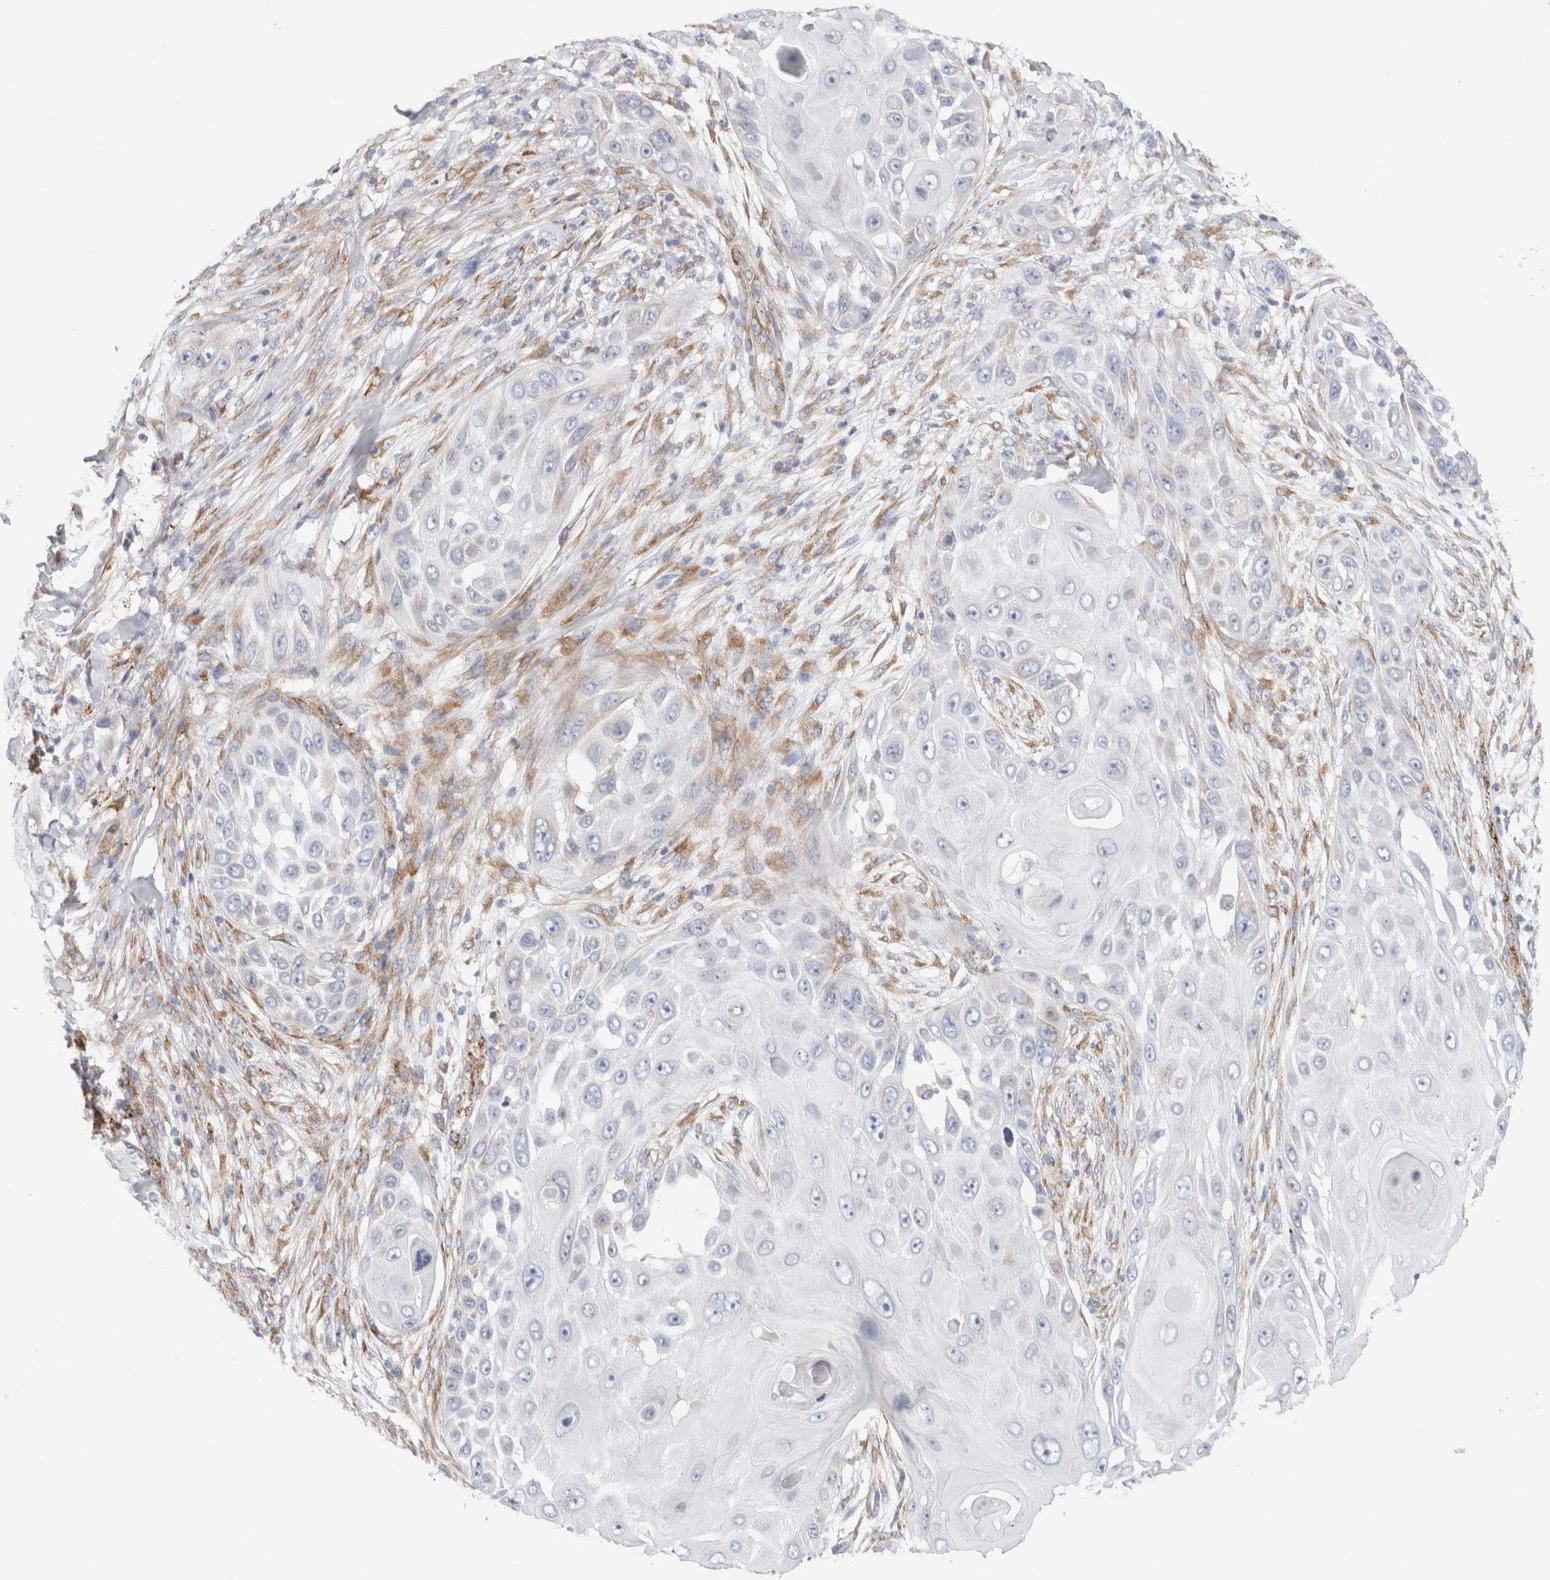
{"staining": {"intensity": "negative", "quantity": "none", "location": "none"}, "tissue": "skin cancer", "cell_type": "Tumor cells", "image_type": "cancer", "snomed": [{"axis": "morphology", "description": "Squamous cell carcinoma, NOS"}, {"axis": "topography", "description": "Skin"}], "caption": "DAB (3,3'-diaminobenzidine) immunohistochemical staining of human skin squamous cell carcinoma shows no significant expression in tumor cells.", "gene": "CNPY4", "patient": {"sex": "female", "age": 44}}